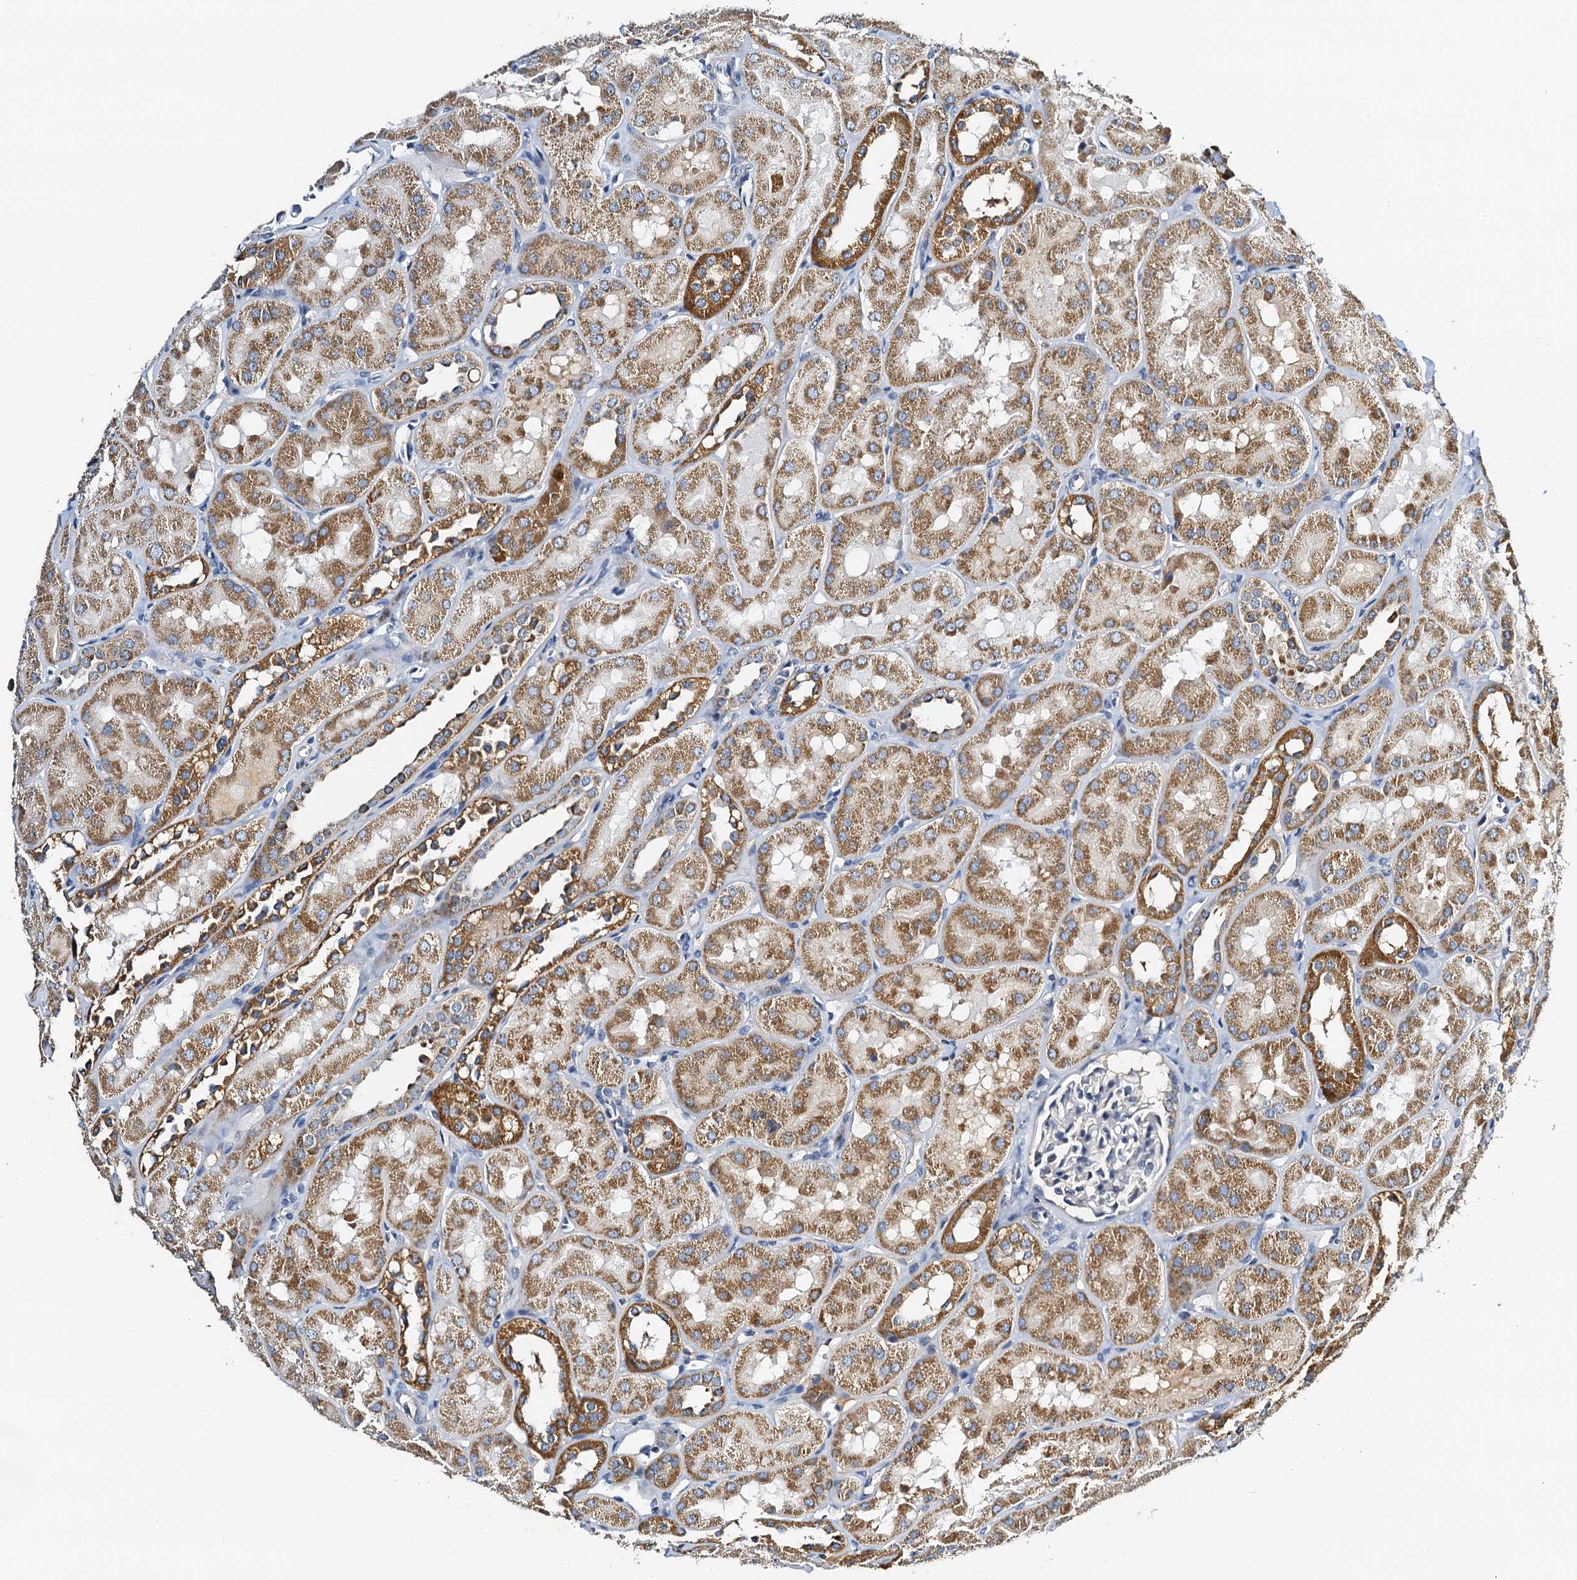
{"staining": {"intensity": "negative", "quantity": "none", "location": "none"}, "tissue": "kidney", "cell_type": "Cells in glomeruli", "image_type": "normal", "snomed": [{"axis": "morphology", "description": "Normal tissue, NOS"}, {"axis": "topography", "description": "Kidney"}, {"axis": "topography", "description": "Urinary bladder"}], "caption": "Immunohistochemistry micrograph of normal kidney stained for a protein (brown), which shows no expression in cells in glomeruli.", "gene": "POC1A", "patient": {"sex": "male", "age": 16}}